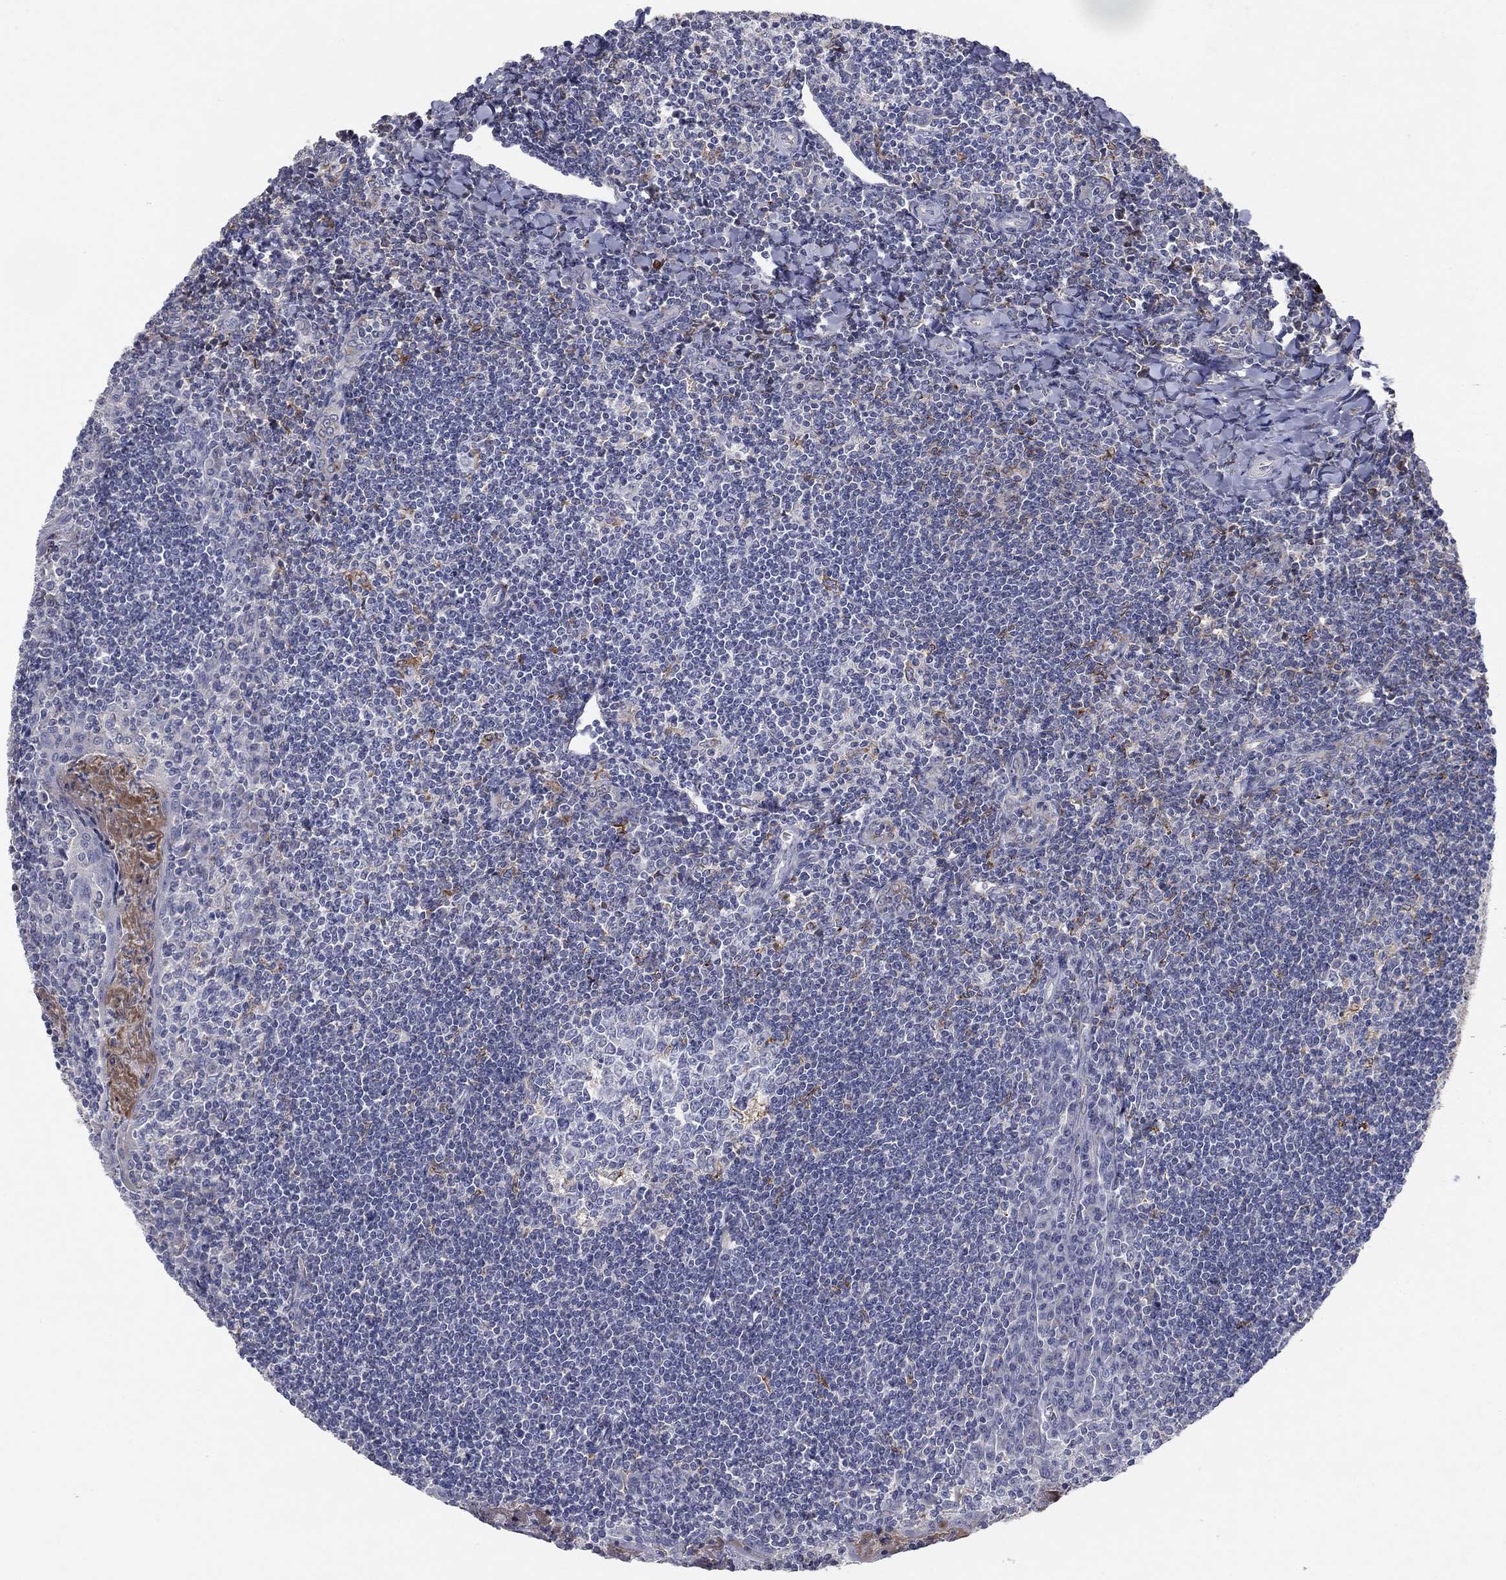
{"staining": {"intensity": "strong", "quantity": "<25%", "location": "cytoplasmic/membranous"}, "tissue": "tonsil", "cell_type": "Germinal center cells", "image_type": "normal", "snomed": [{"axis": "morphology", "description": "Normal tissue, NOS"}, {"axis": "topography", "description": "Tonsil"}], "caption": "A high-resolution image shows immunohistochemistry staining of benign tonsil, which displays strong cytoplasmic/membranous positivity in approximately <25% of germinal center cells.", "gene": "PTGDS", "patient": {"sex": "female", "age": 12}}